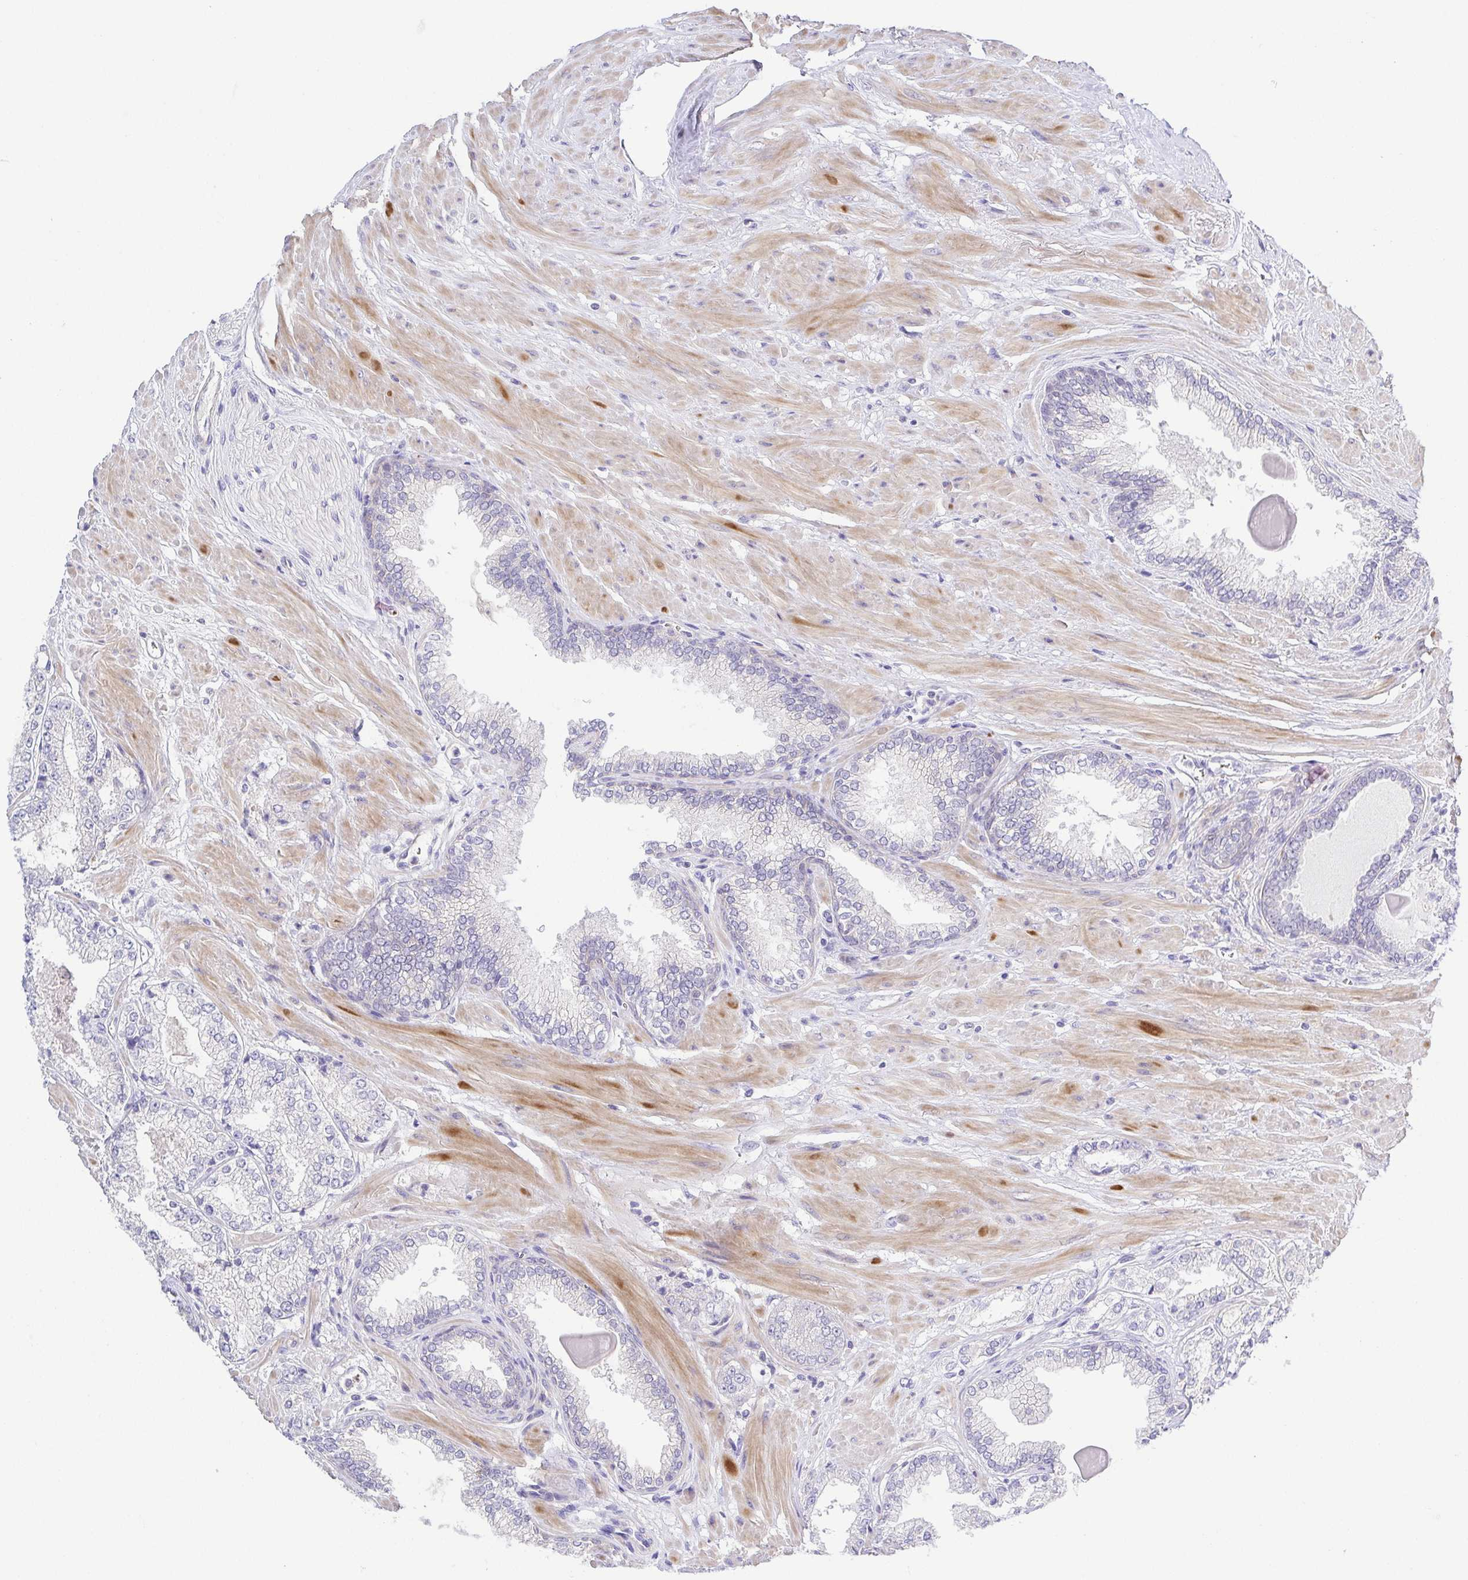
{"staining": {"intensity": "negative", "quantity": "none", "location": "none"}, "tissue": "prostate cancer", "cell_type": "Tumor cells", "image_type": "cancer", "snomed": [{"axis": "morphology", "description": "Adenocarcinoma, High grade"}, {"axis": "topography", "description": "Prostate"}], "caption": "IHC of prostate cancer (adenocarcinoma (high-grade)) demonstrates no staining in tumor cells.", "gene": "PRR14L", "patient": {"sex": "male", "age": 64}}